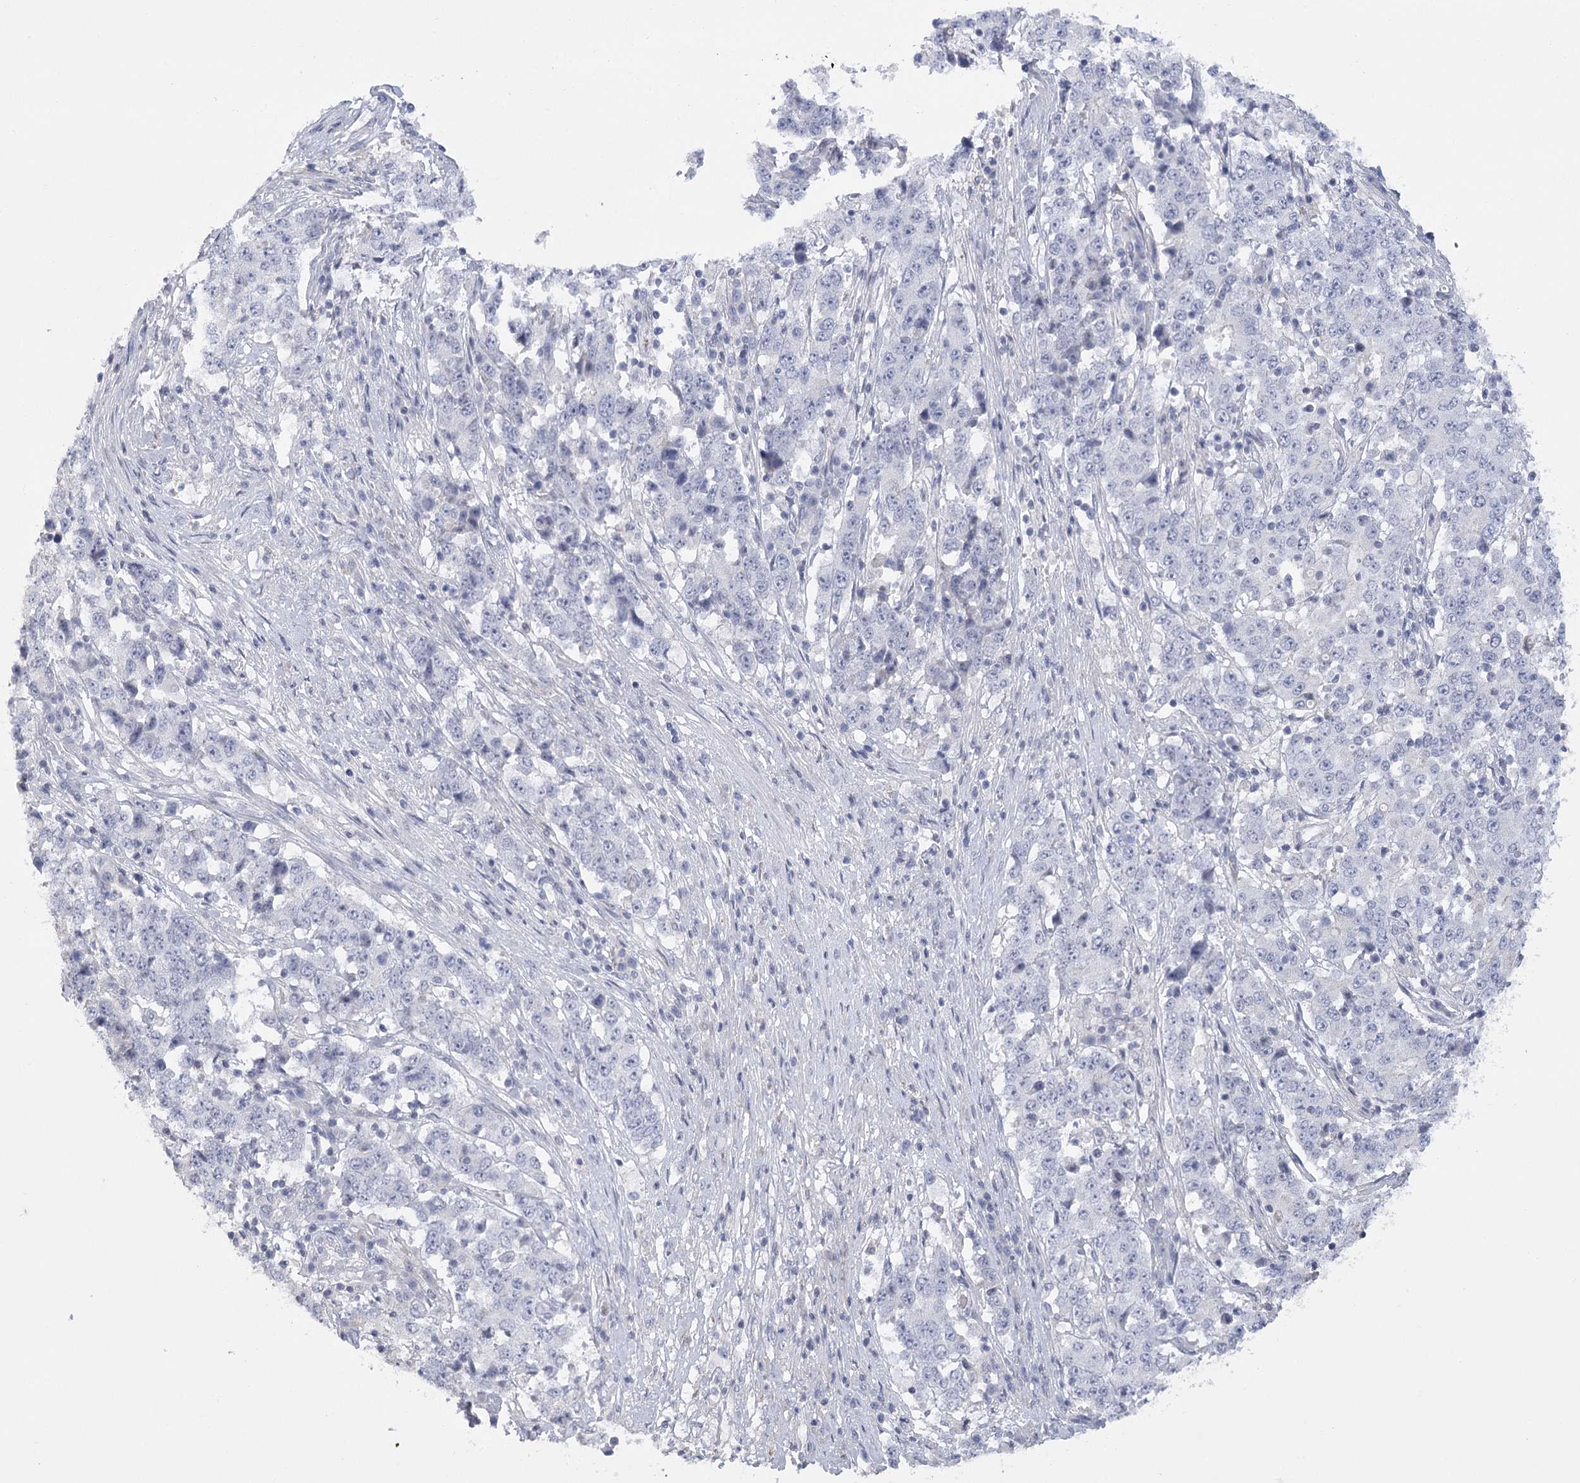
{"staining": {"intensity": "negative", "quantity": "none", "location": "none"}, "tissue": "stomach cancer", "cell_type": "Tumor cells", "image_type": "cancer", "snomed": [{"axis": "morphology", "description": "Adenocarcinoma, NOS"}, {"axis": "topography", "description": "Stomach"}], "caption": "Tumor cells are negative for protein expression in human stomach cancer.", "gene": "FAM76B", "patient": {"sex": "male", "age": 59}}